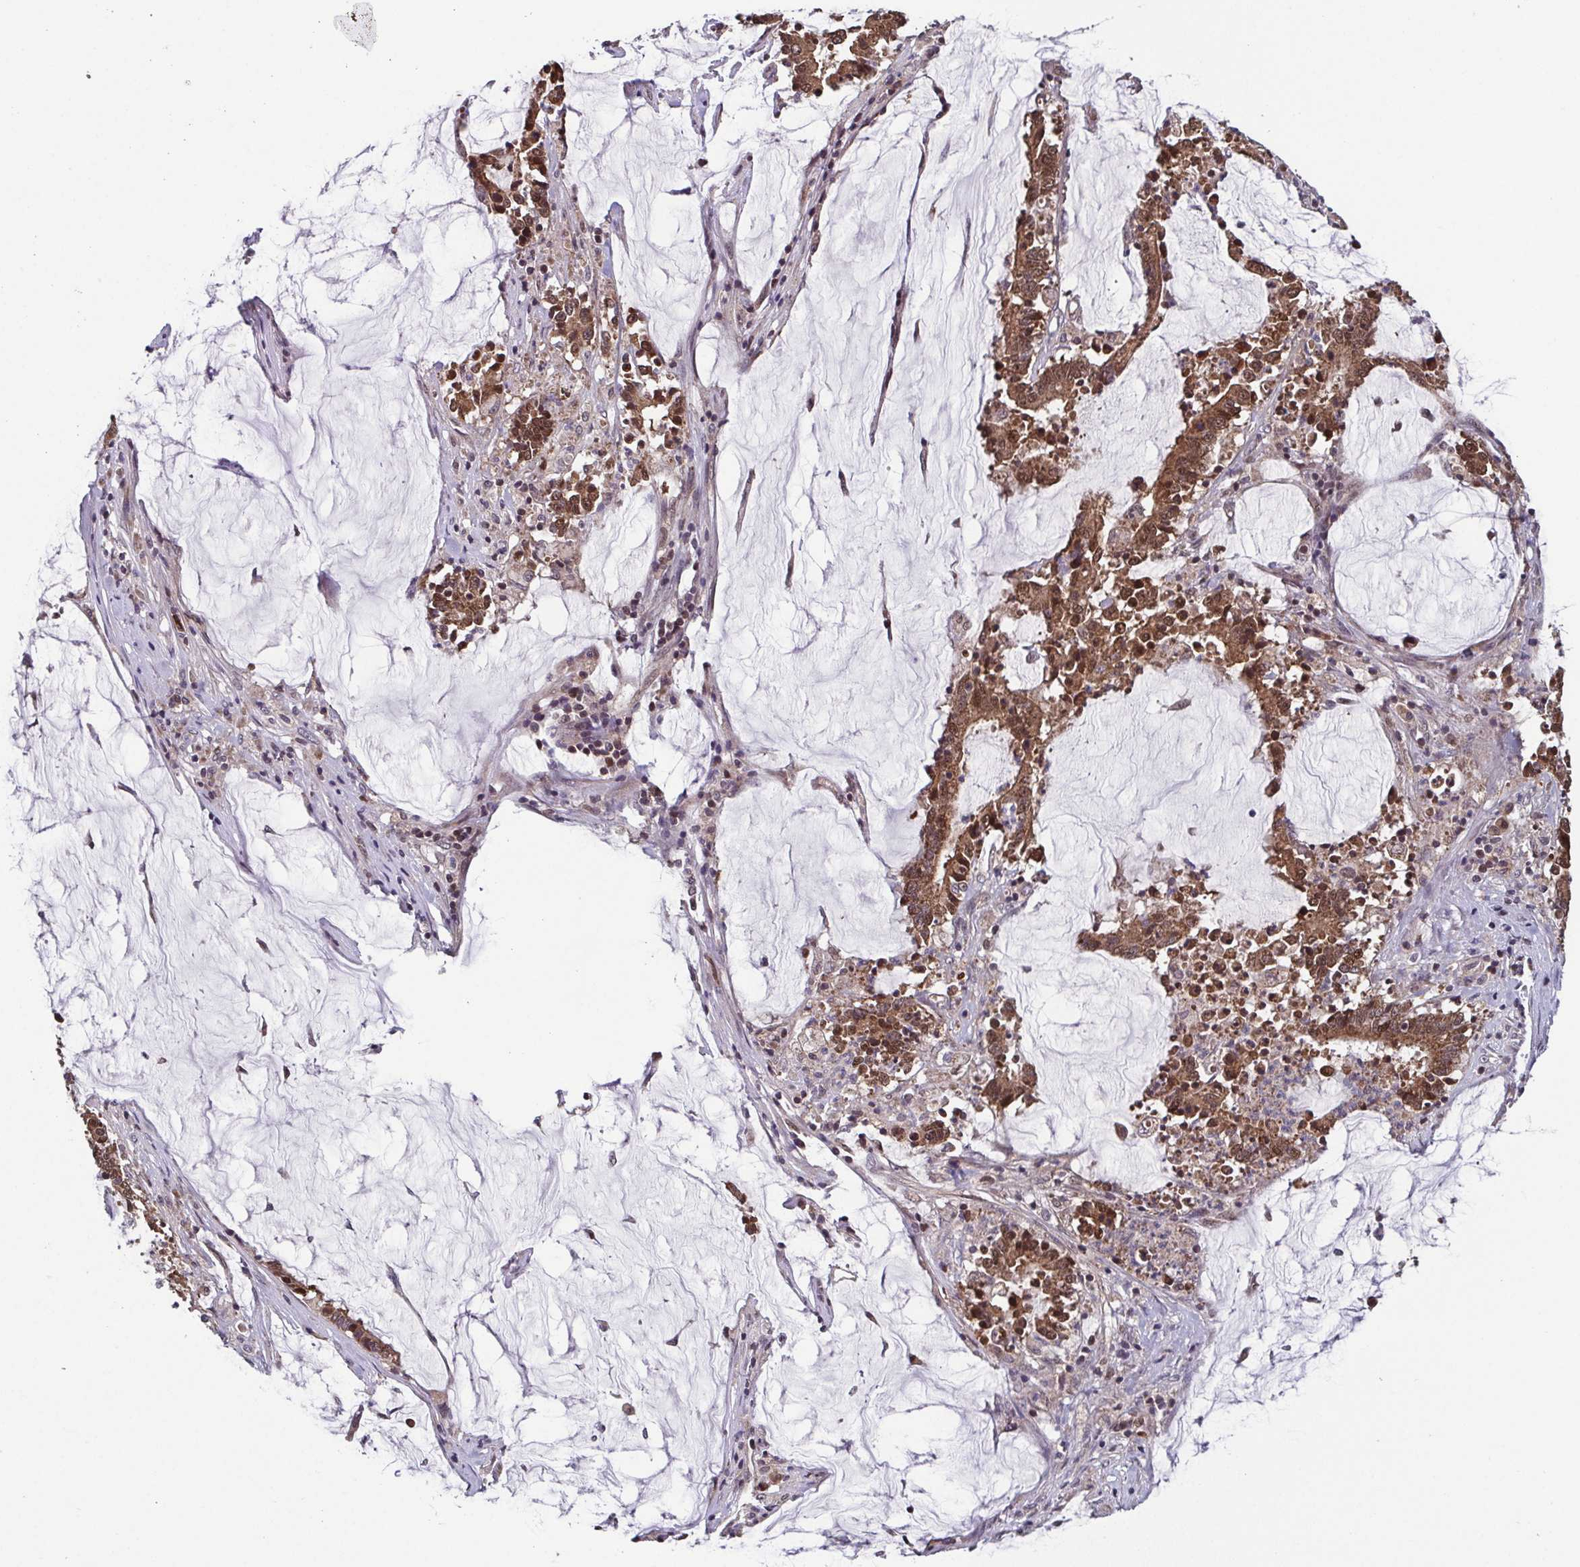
{"staining": {"intensity": "moderate", "quantity": ">75%", "location": "cytoplasmic/membranous,nuclear"}, "tissue": "stomach cancer", "cell_type": "Tumor cells", "image_type": "cancer", "snomed": [{"axis": "morphology", "description": "Adenocarcinoma, NOS"}, {"axis": "topography", "description": "Stomach, upper"}], "caption": "This is an image of immunohistochemistry staining of stomach cancer (adenocarcinoma), which shows moderate positivity in the cytoplasmic/membranous and nuclear of tumor cells.", "gene": "TTC19", "patient": {"sex": "male", "age": 68}}